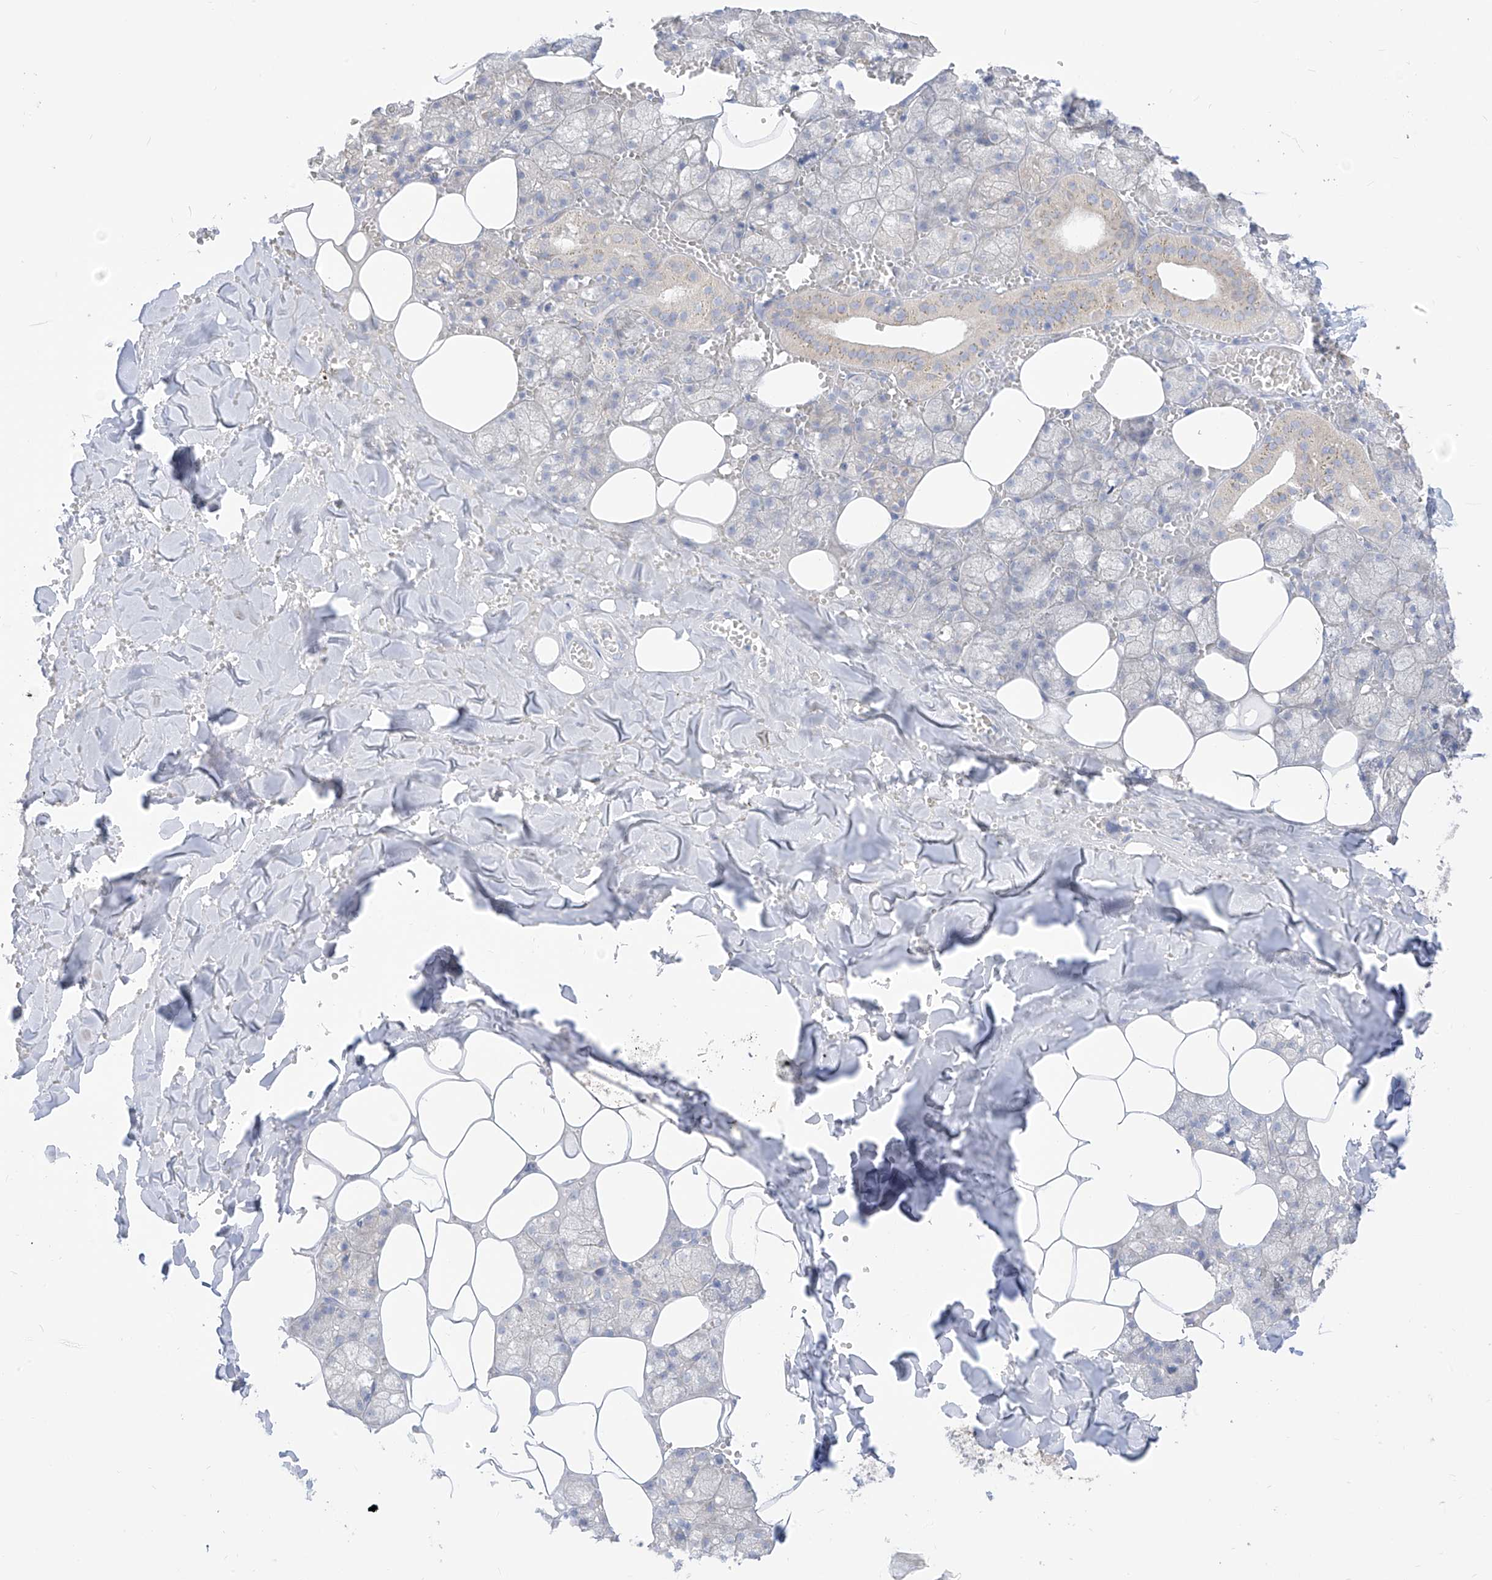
{"staining": {"intensity": "negative", "quantity": "none", "location": "none"}, "tissue": "salivary gland", "cell_type": "Glandular cells", "image_type": "normal", "snomed": [{"axis": "morphology", "description": "Normal tissue, NOS"}, {"axis": "topography", "description": "Salivary gland"}], "caption": "An IHC micrograph of normal salivary gland is shown. There is no staining in glandular cells of salivary gland. (DAB IHC with hematoxylin counter stain).", "gene": "ARHGEF40", "patient": {"sex": "male", "age": 62}}